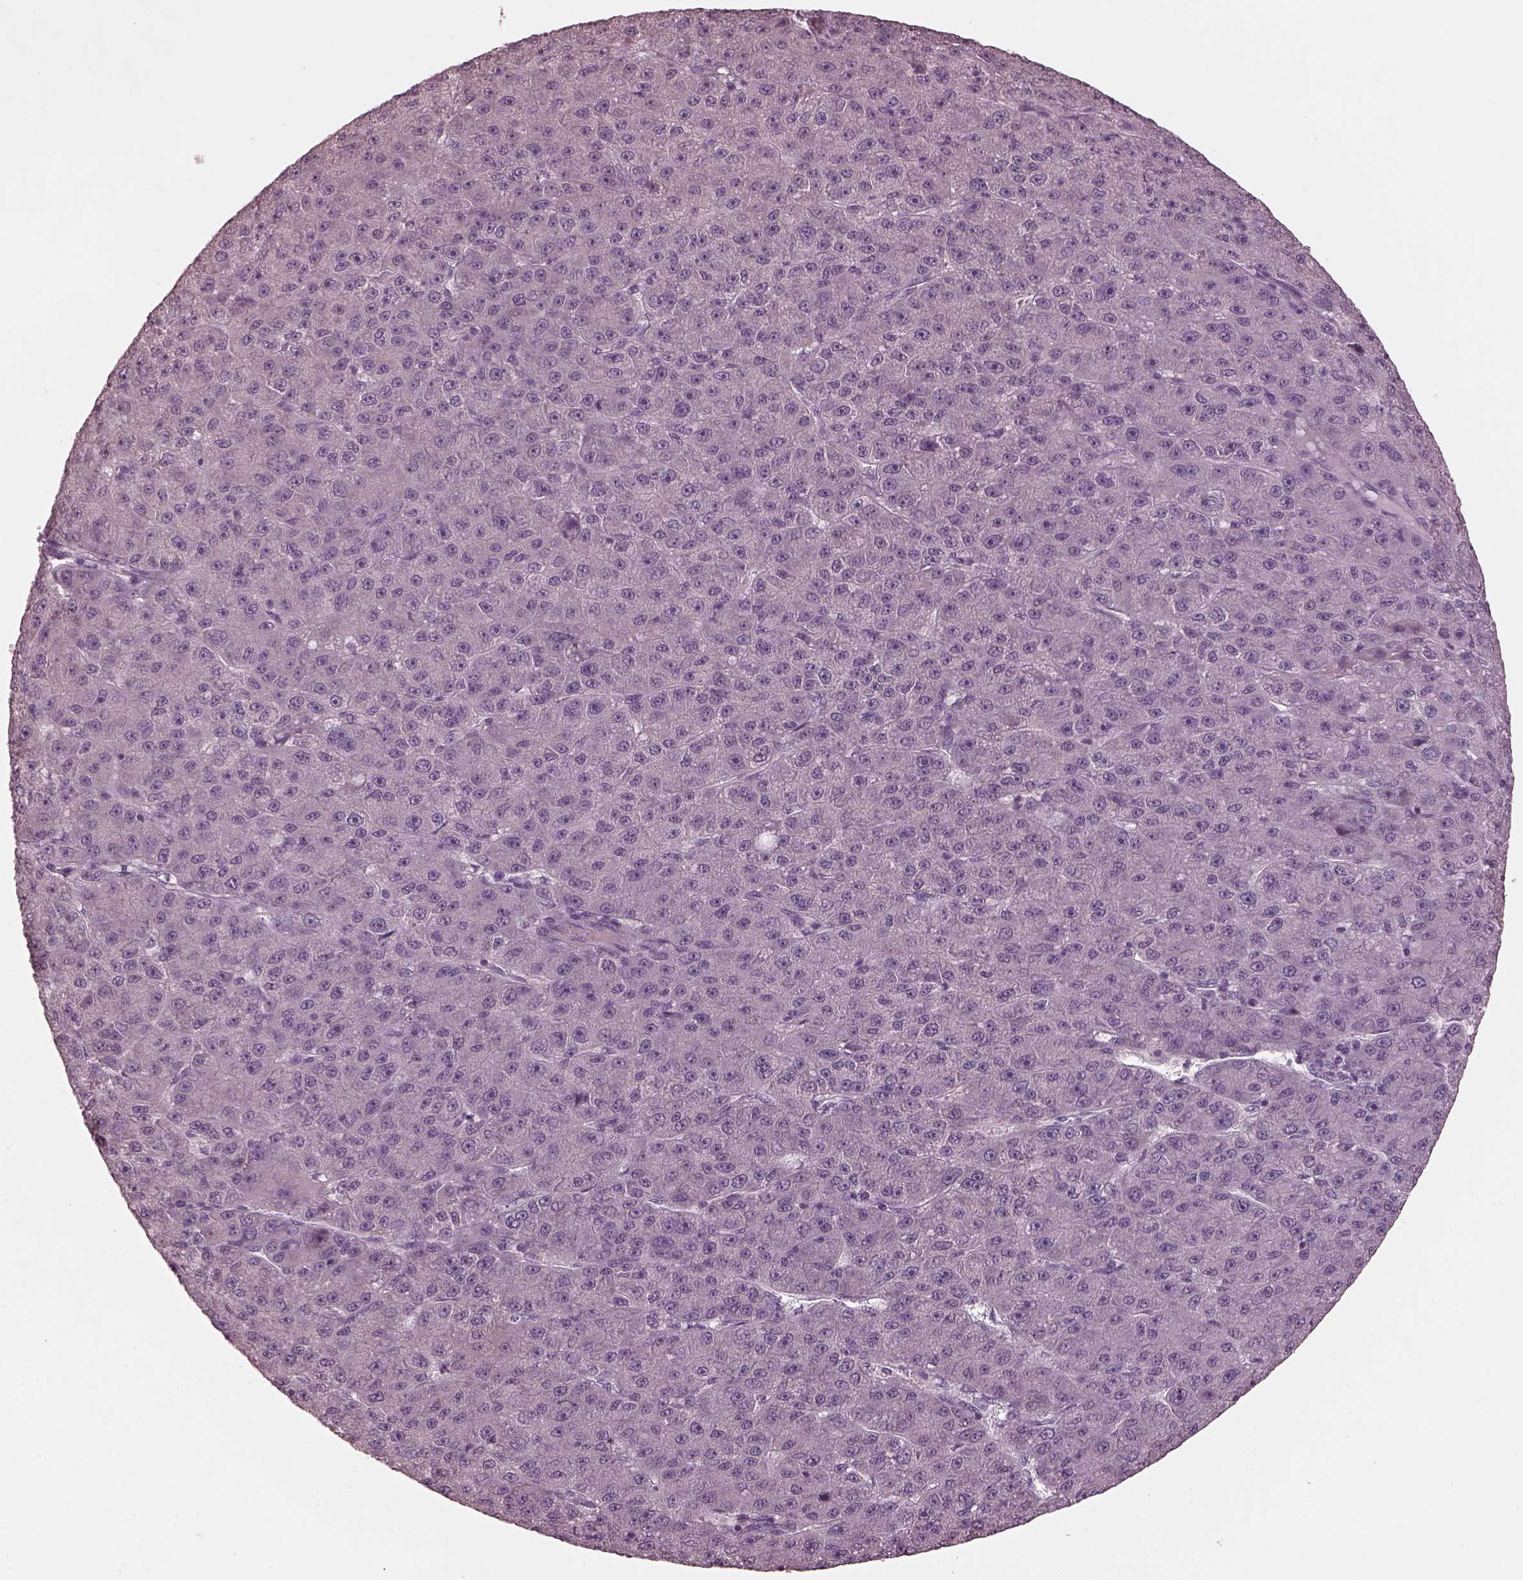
{"staining": {"intensity": "negative", "quantity": "none", "location": "none"}, "tissue": "liver cancer", "cell_type": "Tumor cells", "image_type": "cancer", "snomed": [{"axis": "morphology", "description": "Carcinoma, Hepatocellular, NOS"}, {"axis": "topography", "description": "Liver"}], "caption": "High power microscopy image of an IHC image of liver hepatocellular carcinoma, revealing no significant positivity in tumor cells. Brightfield microscopy of IHC stained with DAB (3,3'-diaminobenzidine) (brown) and hematoxylin (blue), captured at high magnification.", "gene": "RGS7", "patient": {"sex": "male", "age": 67}}